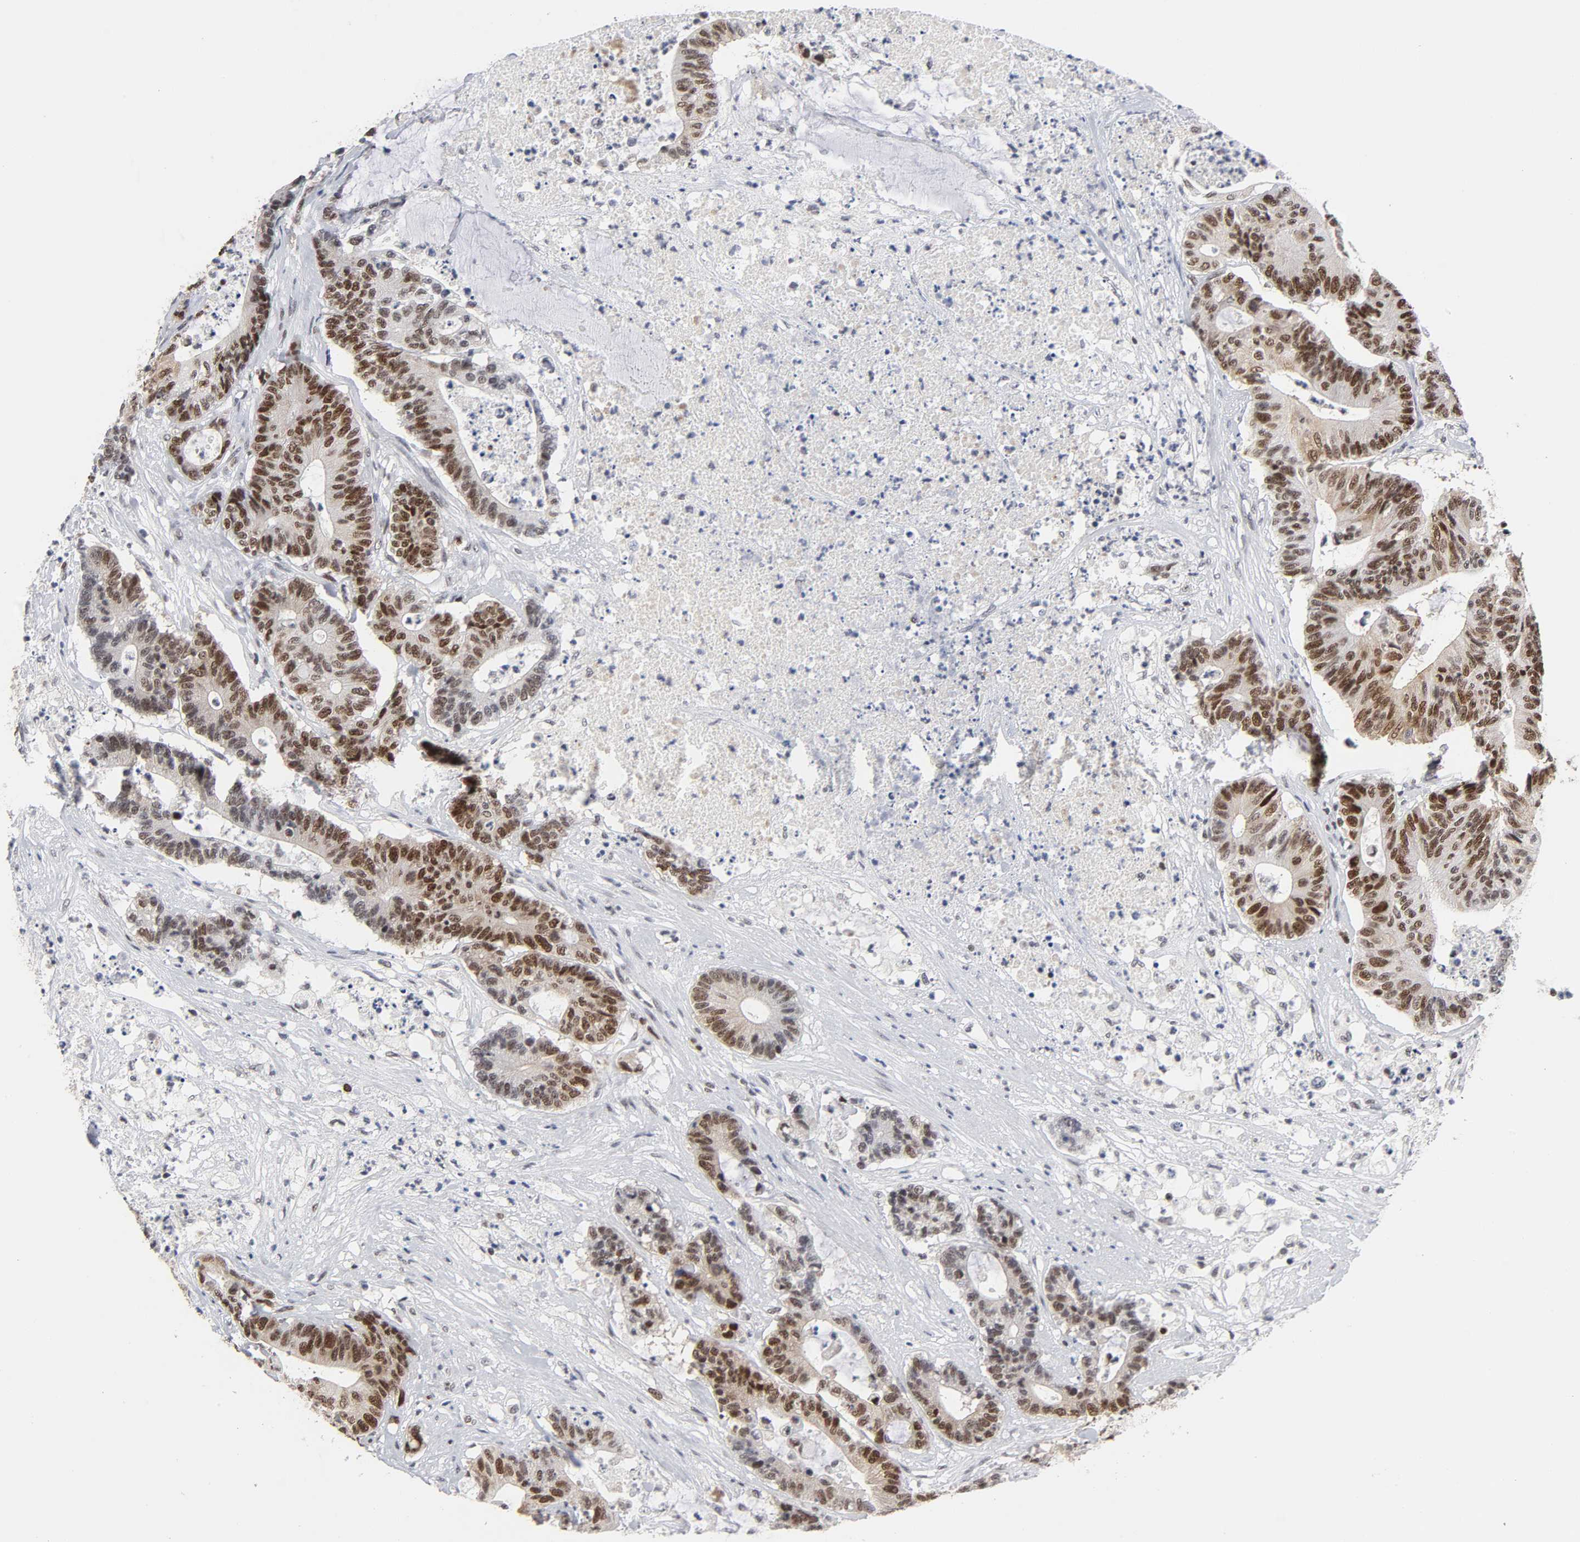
{"staining": {"intensity": "moderate", "quantity": "25%-75%", "location": "nuclear"}, "tissue": "colorectal cancer", "cell_type": "Tumor cells", "image_type": "cancer", "snomed": [{"axis": "morphology", "description": "Adenocarcinoma, NOS"}, {"axis": "topography", "description": "Colon"}], "caption": "About 25%-75% of tumor cells in colorectal cancer (adenocarcinoma) show moderate nuclear protein expression as visualized by brown immunohistochemical staining.", "gene": "RFC4", "patient": {"sex": "female", "age": 84}}